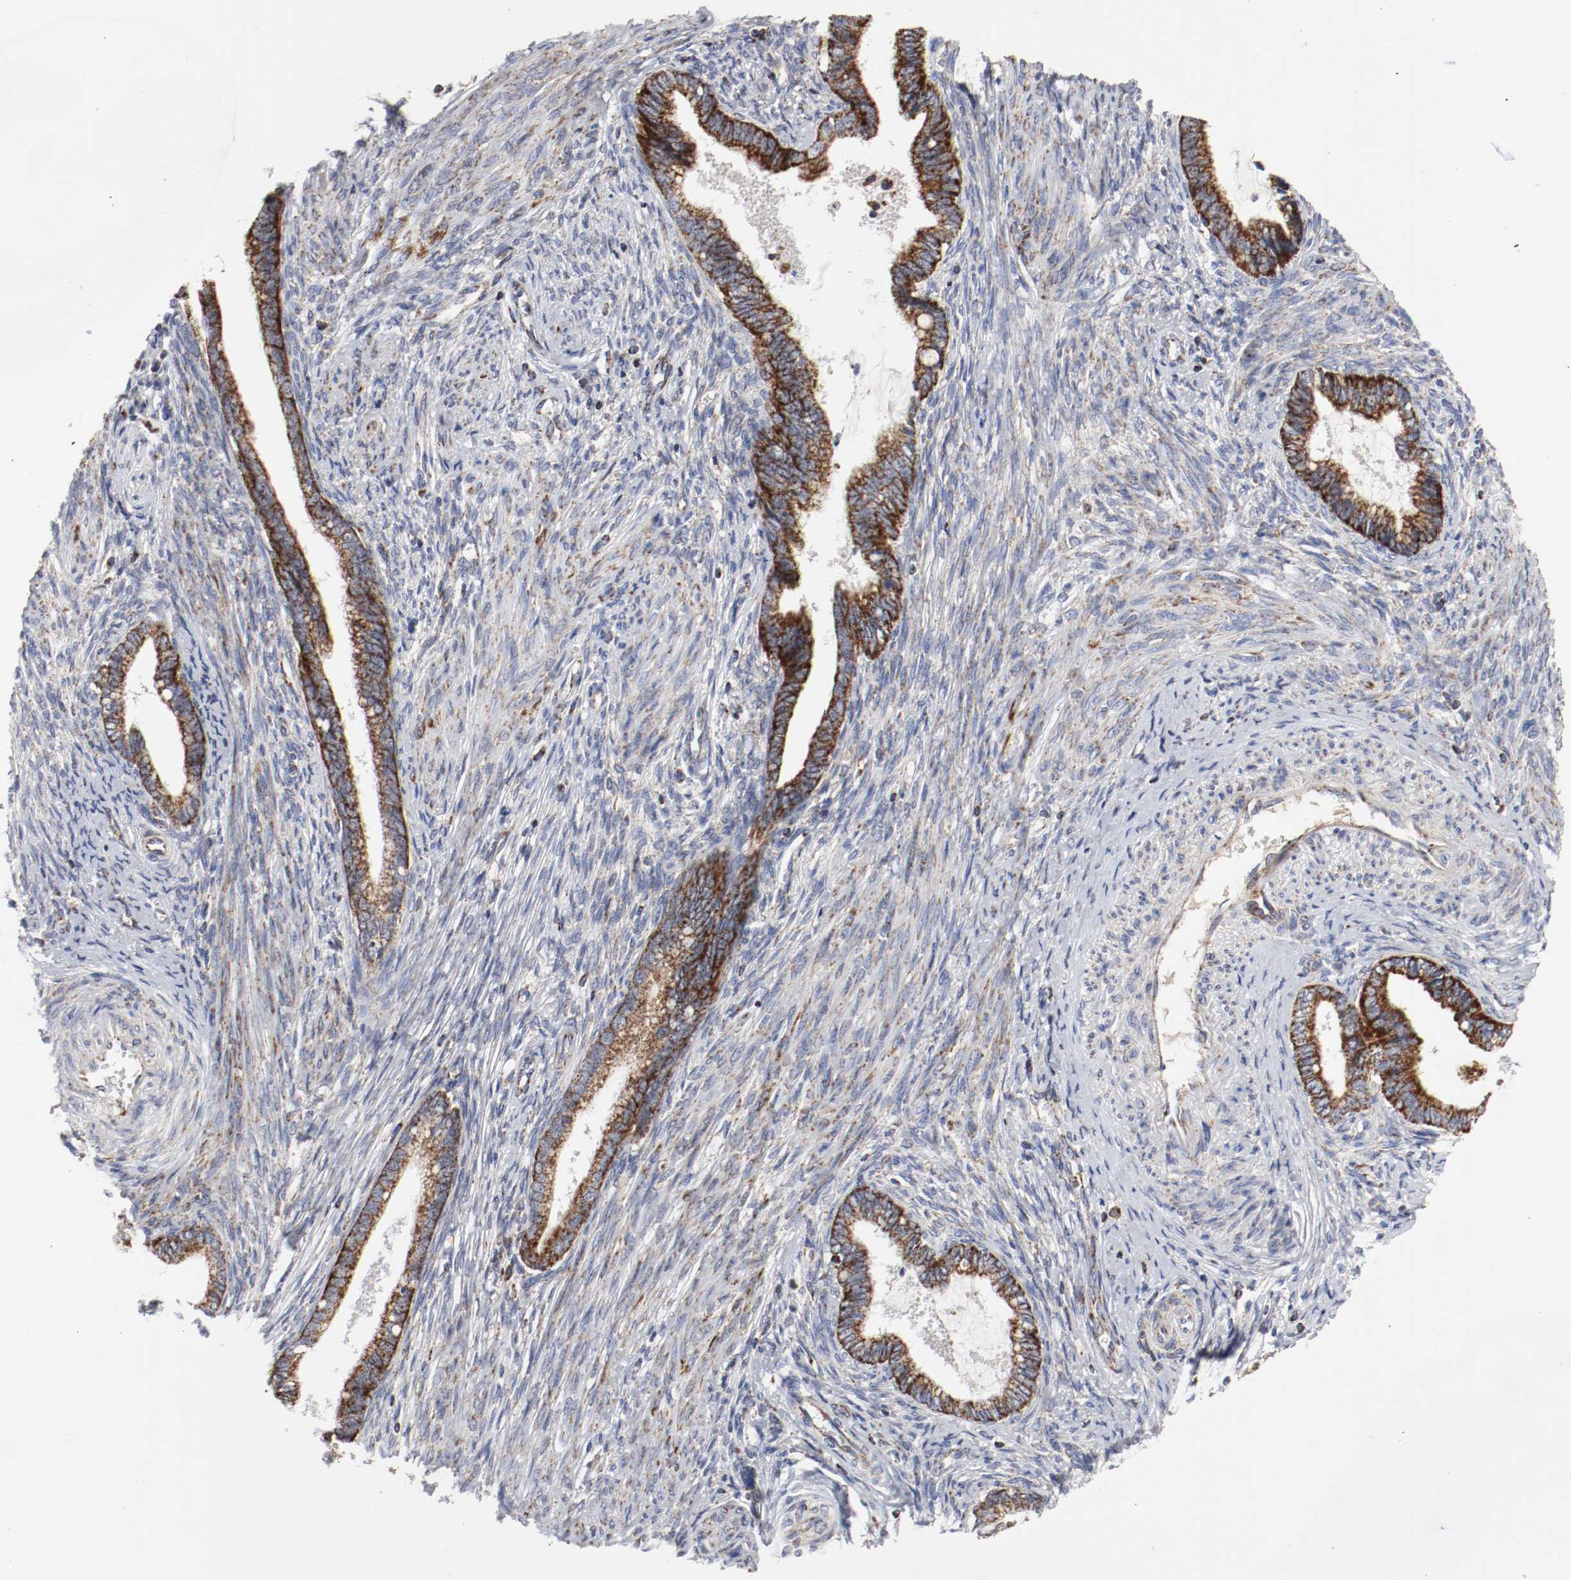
{"staining": {"intensity": "strong", "quantity": ">75%", "location": "cytoplasmic/membranous"}, "tissue": "cervical cancer", "cell_type": "Tumor cells", "image_type": "cancer", "snomed": [{"axis": "morphology", "description": "Adenocarcinoma, NOS"}, {"axis": "topography", "description": "Cervix"}], "caption": "Immunohistochemistry (IHC) histopathology image of human cervical adenocarcinoma stained for a protein (brown), which exhibits high levels of strong cytoplasmic/membranous positivity in about >75% of tumor cells.", "gene": "AFG3L2", "patient": {"sex": "female", "age": 44}}